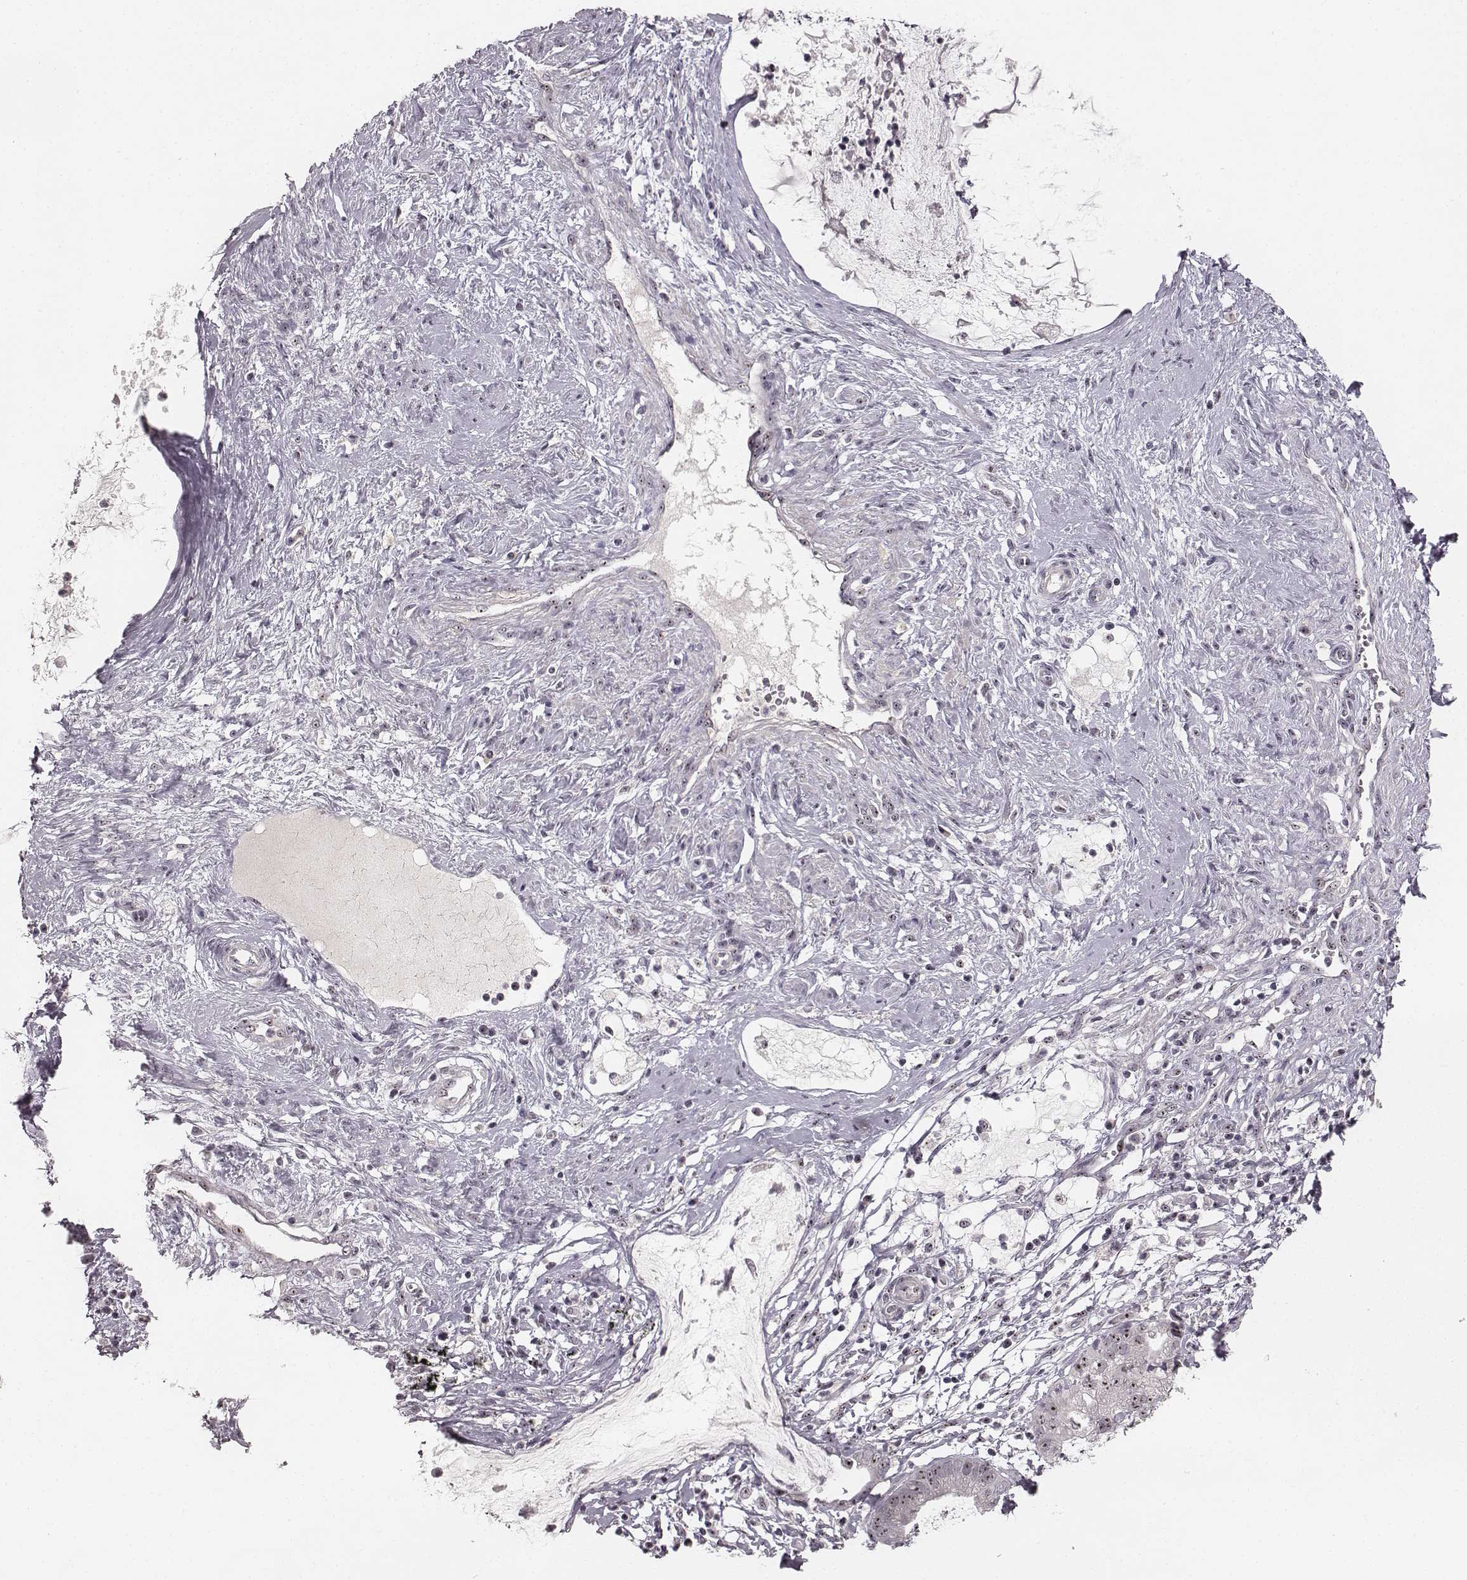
{"staining": {"intensity": "moderate", "quantity": ">75%", "location": "nuclear"}, "tissue": "cervical cancer", "cell_type": "Tumor cells", "image_type": "cancer", "snomed": [{"axis": "morphology", "description": "Normal tissue, NOS"}, {"axis": "morphology", "description": "Adenocarcinoma, NOS"}, {"axis": "topography", "description": "Cervix"}], "caption": "Human cervical adenocarcinoma stained with a protein marker reveals moderate staining in tumor cells.", "gene": "NOP56", "patient": {"sex": "female", "age": 38}}